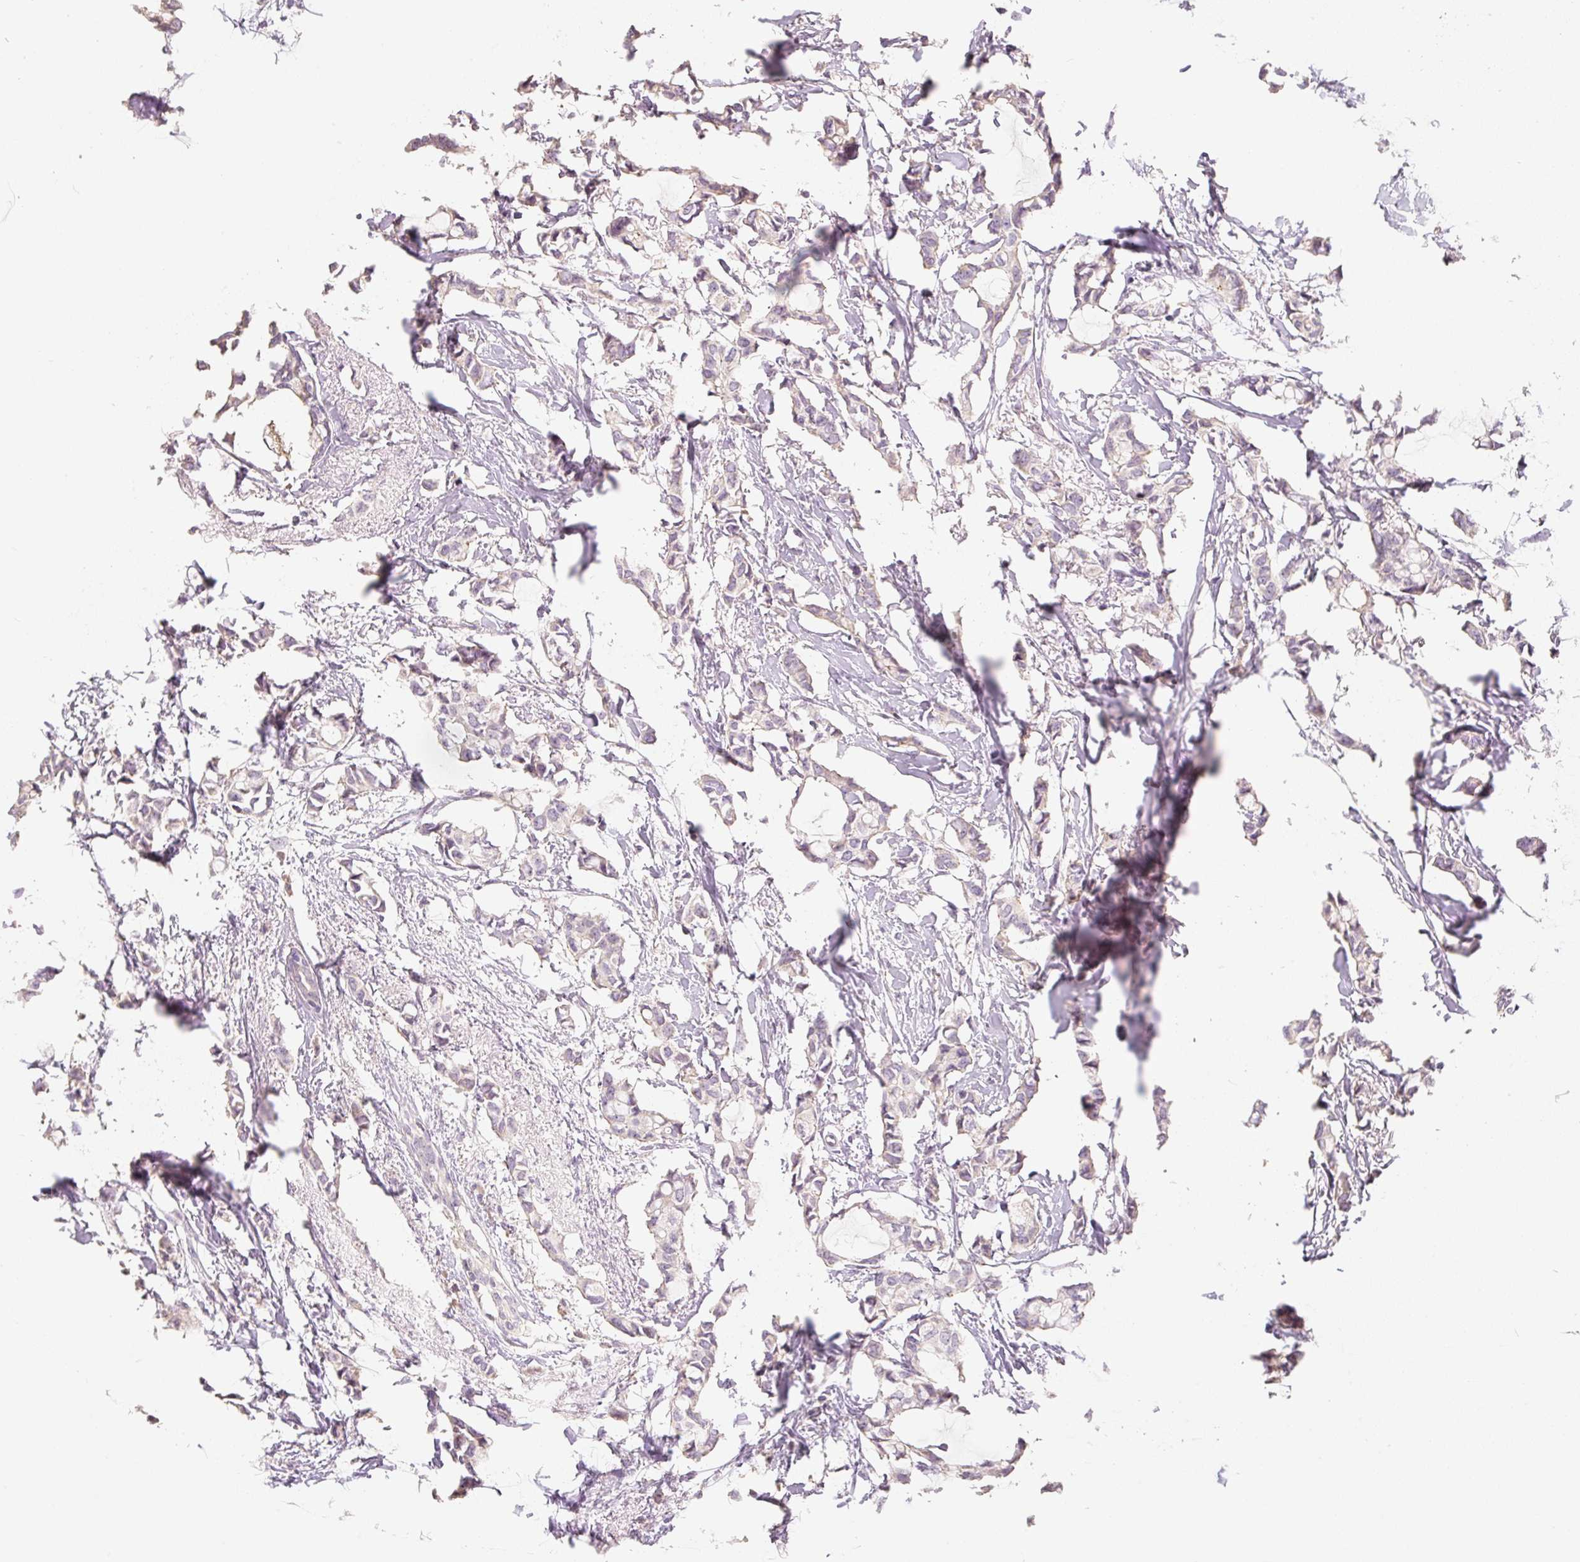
{"staining": {"intensity": "negative", "quantity": "none", "location": "none"}, "tissue": "breast cancer", "cell_type": "Tumor cells", "image_type": "cancer", "snomed": [{"axis": "morphology", "description": "Duct carcinoma"}, {"axis": "topography", "description": "Breast"}], "caption": "A high-resolution micrograph shows immunohistochemistry staining of infiltrating ductal carcinoma (breast), which exhibits no significant staining in tumor cells.", "gene": "MIA2", "patient": {"sex": "female", "age": 73}}